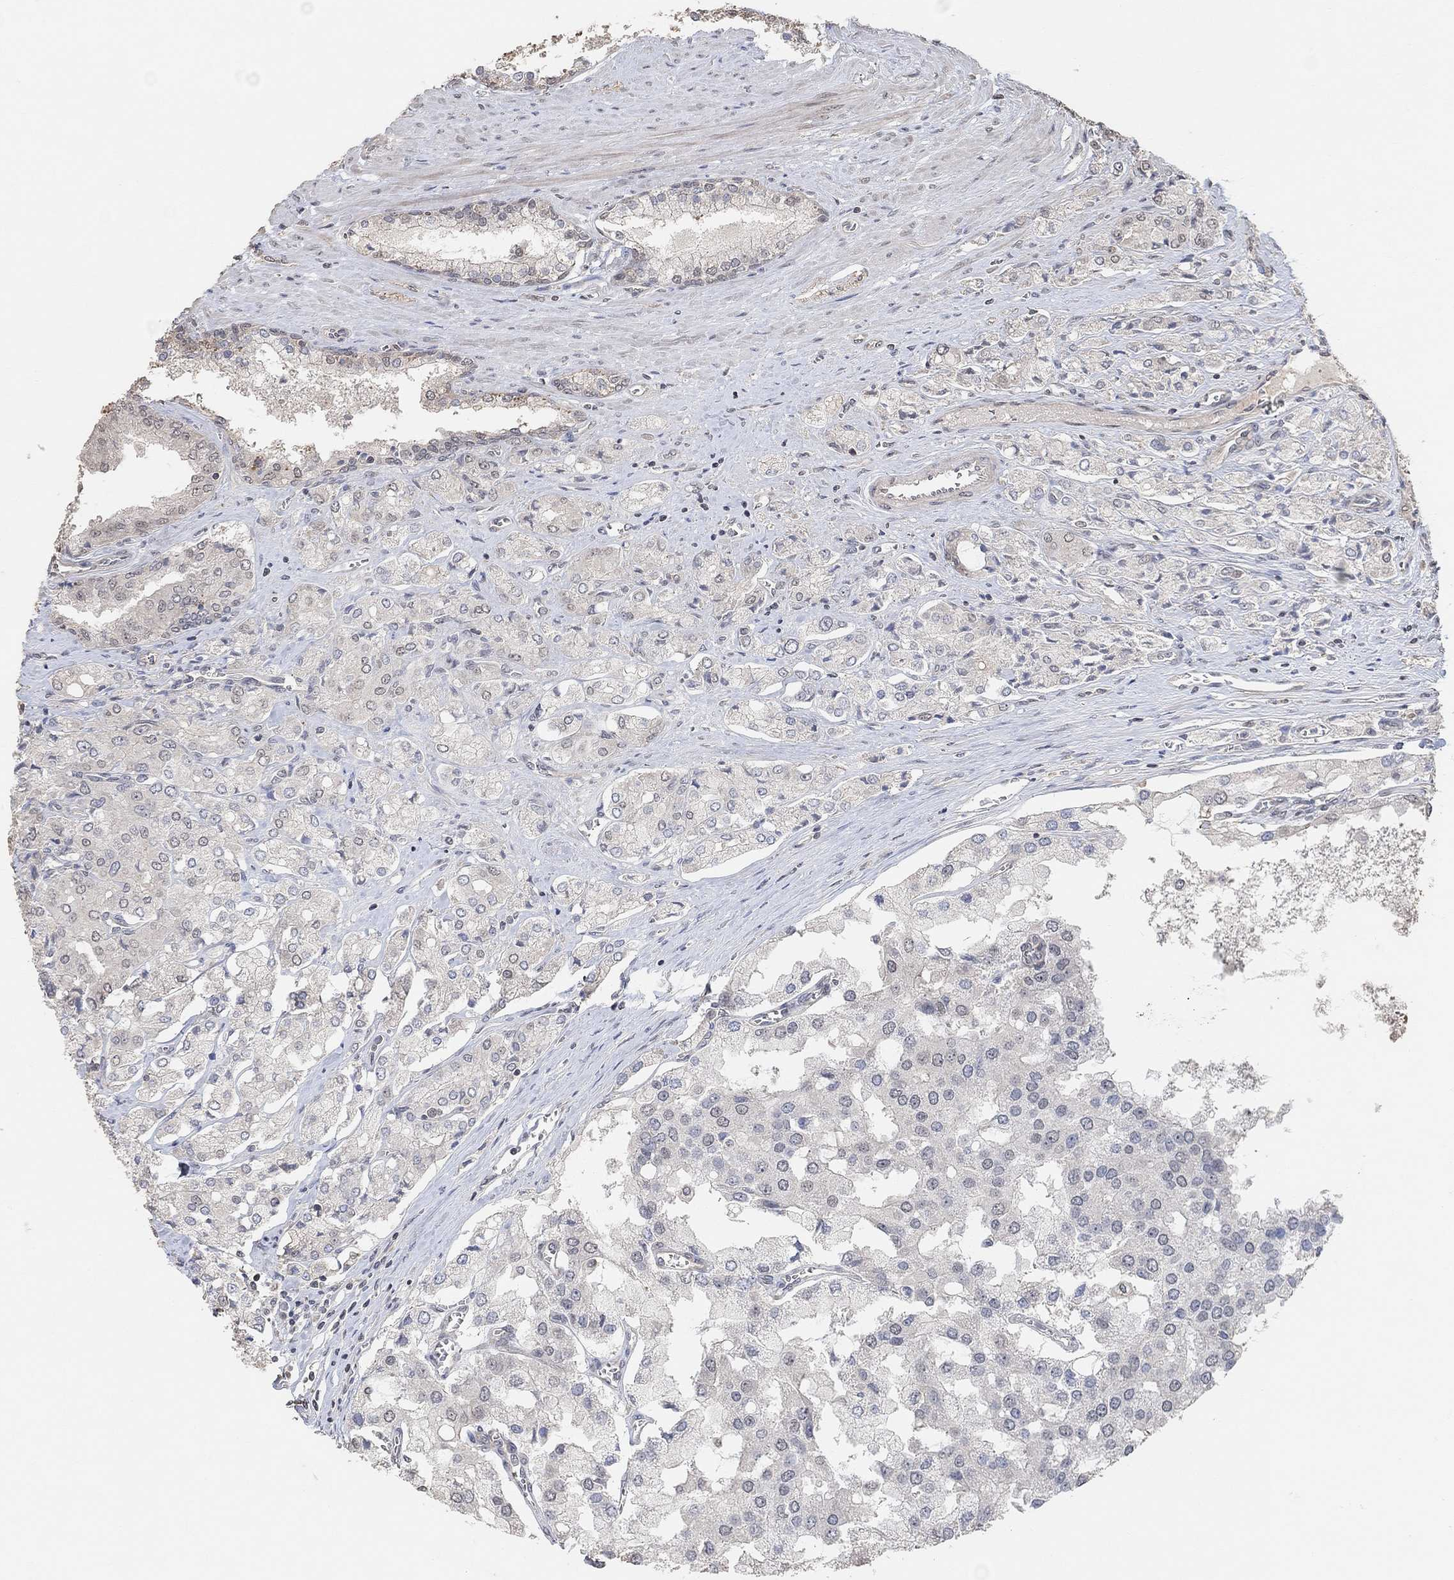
{"staining": {"intensity": "negative", "quantity": "none", "location": "none"}, "tissue": "prostate cancer", "cell_type": "Tumor cells", "image_type": "cancer", "snomed": [{"axis": "morphology", "description": "Adenocarcinoma, NOS"}, {"axis": "topography", "description": "Prostate and seminal vesicle, NOS"}, {"axis": "topography", "description": "Prostate"}], "caption": "Immunohistochemistry (IHC) photomicrograph of neoplastic tissue: prostate cancer (adenocarcinoma) stained with DAB (3,3'-diaminobenzidine) reveals no significant protein staining in tumor cells.", "gene": "UNC5B", "patient": {"sex": "male", "age": 67}}